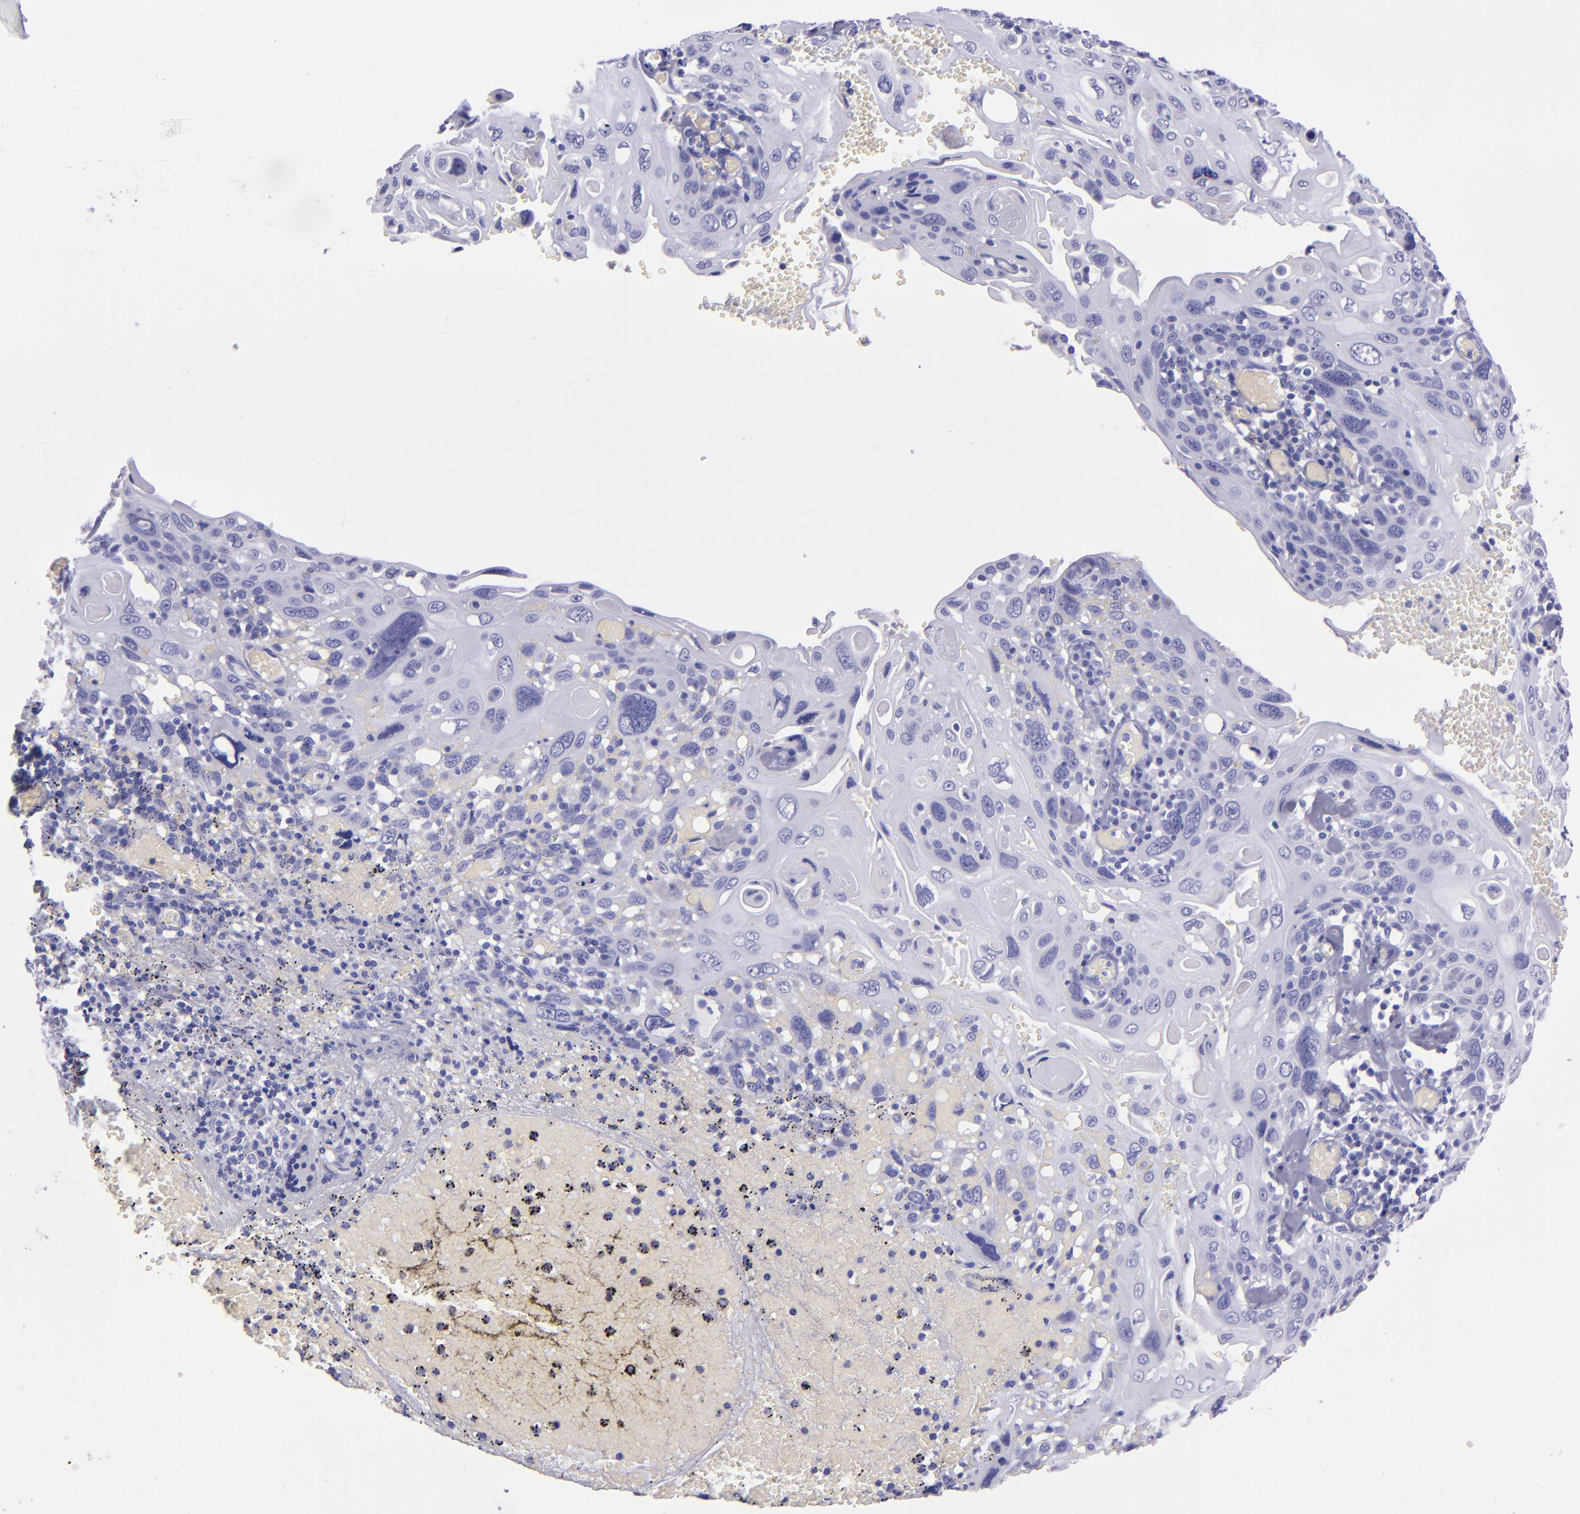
{"staining": {"intensity": "negative", "quantity": "none", "location": "none"}, "tissue": "cervical cancer", "cell_type": "Tumor cells", "image_type": "cancer", "snomed": [{"axis": "morphology", "description": "Squamous cell carcinoma, NOS"}, {"axis": "topography", "description": "Cervix"}], "caption": "Immunohistochemistry (IHC) micrograph of human squamous cell carcinoma (cervical) stained for a protein (brown), which shows no positivity in tumor cells.", "gene": "SFTPA2", "patient": {"sex": "female", "age": 54}}